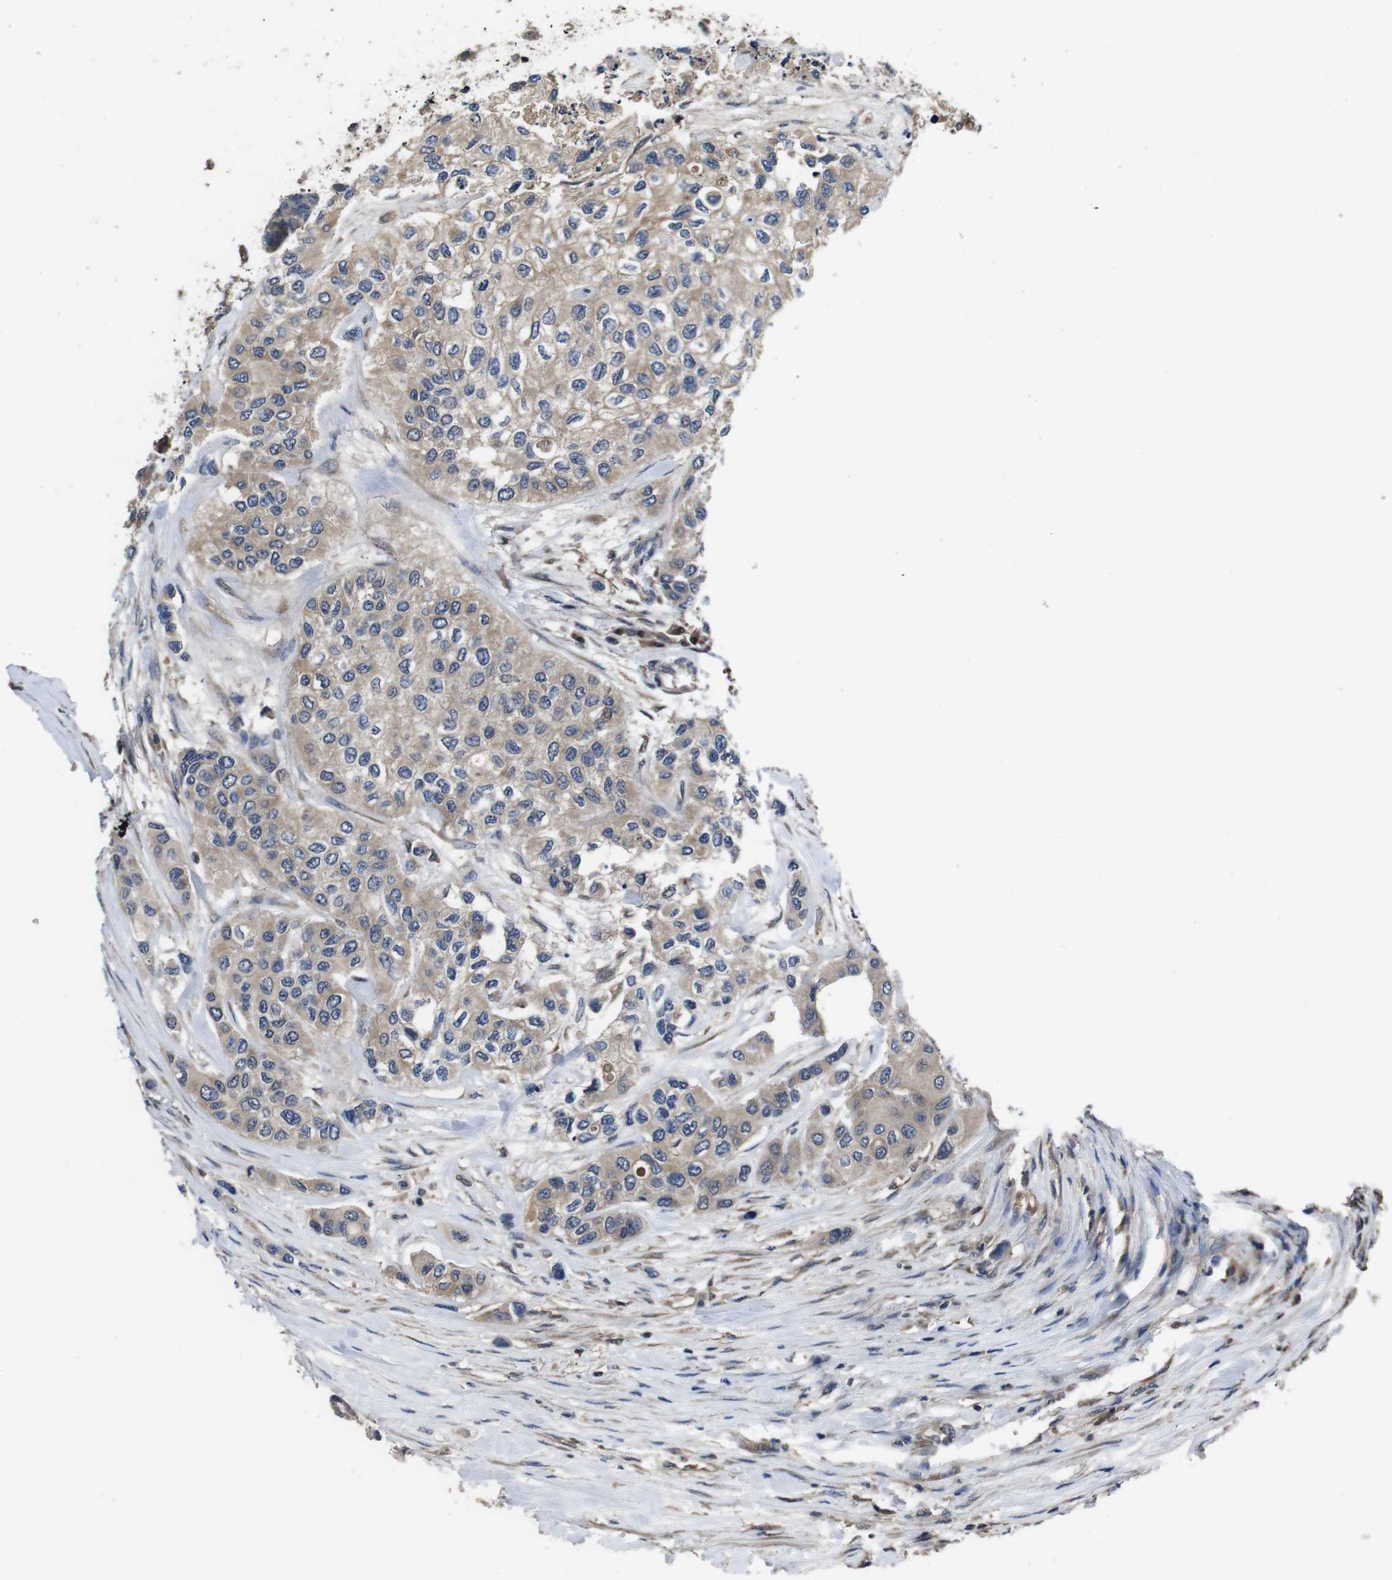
{"staining": {"intensity": "weak", "quantity": ">75%", "location": "cytoplasmic/membranous"}, "tissue": "urothelial cancer", "cell_type": "Tumor cells", "image_type": "cancer", "snomed": [{"axis": "morphology", "description": "Urothelial carcinoma, High grade"}, {"axis": "topography", "description": "Urinary bladder"}], "caption": "Human urothelial cancer stained for a protein (brown) reveals weak cytoplasmic/membranous positive positivity in approximately >75% of tumor cells.", "gene": "CXCL11", "patient": {"sex": "female", "age": 56}}